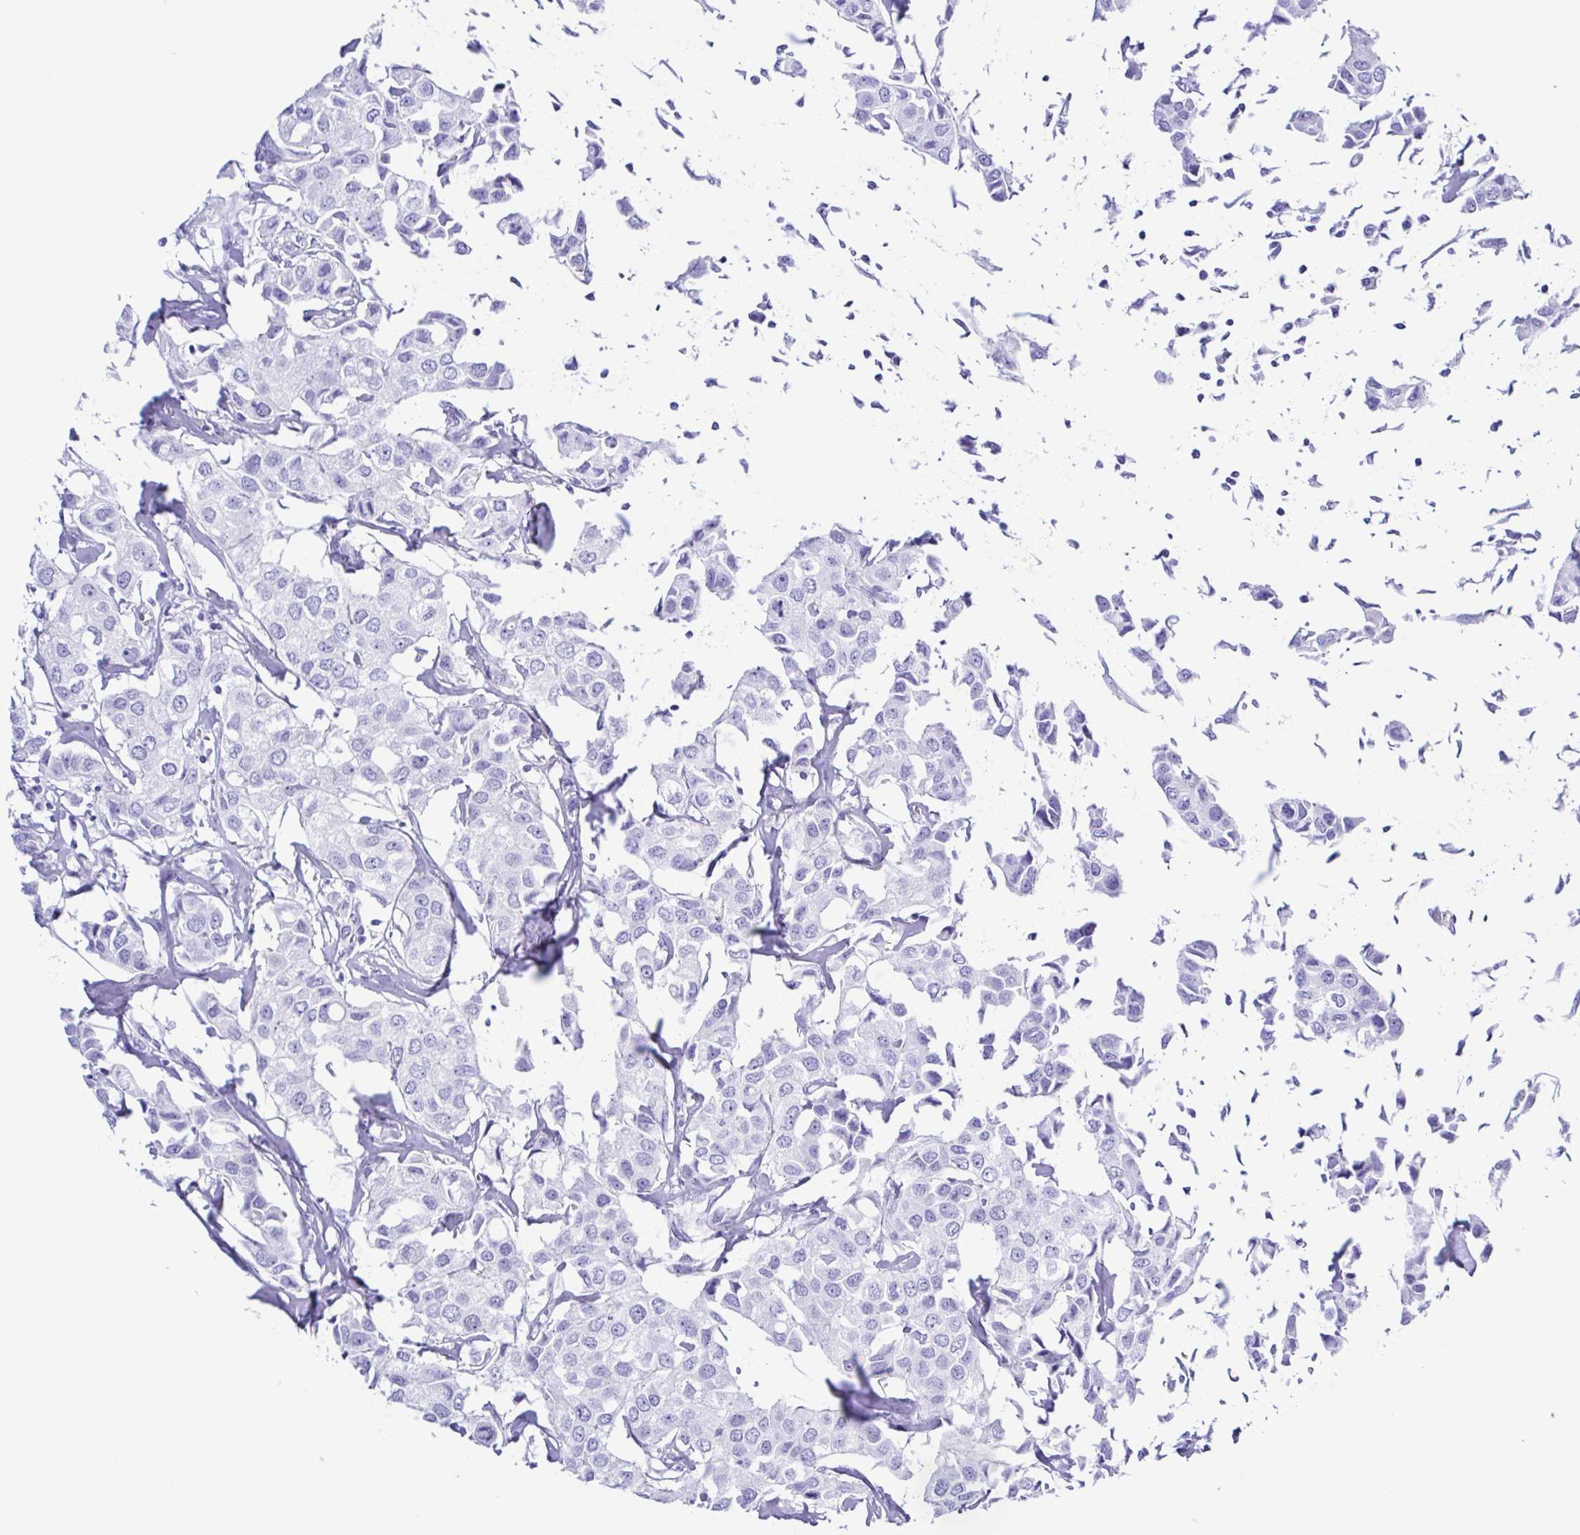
{"staining": {"intensity": "negative", "quantity": "none", "location": "none"}, "tissue": "breast cancer", "cell_type": "Tumor cells", "image_type": "cancer", "snomed": [{"axis": "morphology", "description": "Duct carcinoma"}, {"axis": "topography", "description": "Breast"}], "caption": "Protein analysis of breast cancer displays no significant staining in tumor cells.", "gene": "GPR17", "patient": {"sex": "female", "age": 80}}